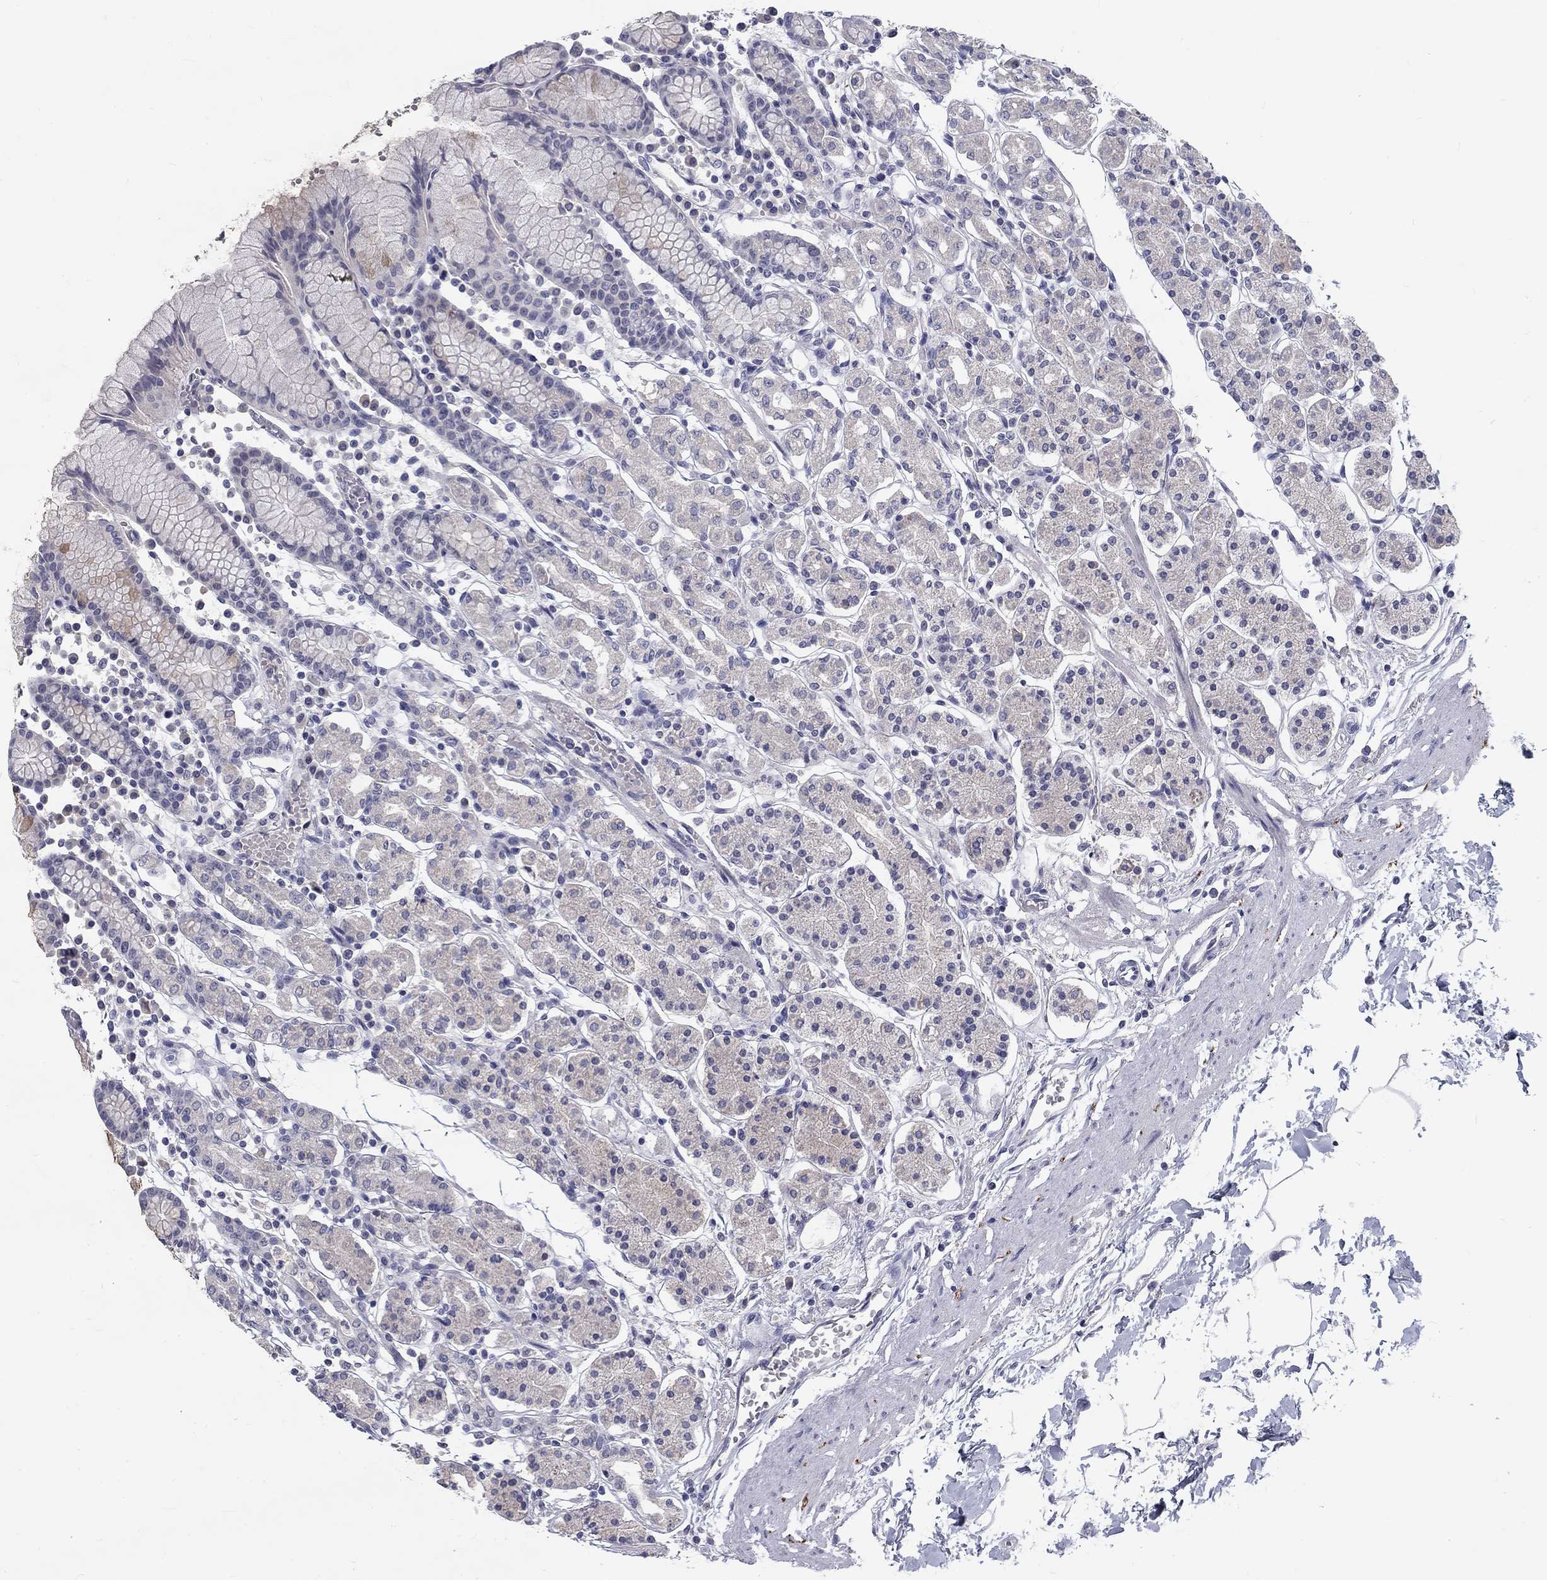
{"staining": {"intensity": "negative", "quantity": "none", "location": "none"}, "tissue": "stomach", "cell_type": "Glandular cells", "image_type": "normal", "snomed": [{"axis": "morphology", "description": "Normal tissue, NOS"}, {"axis": "topography", "description": "Stomach, upper"}, {"axis": "topography", "description": "Stomach"}], "caption": "There is no significant staining in glandular cells of stomach. (Stains: DAB (3,3'-diaminobenzidine) IHC with hematoxylin counter stain, Microscopy: brightfield microscopy at high magnification).", "gene": "NOS1", "patient": {"sex": "male", "age": 62}}